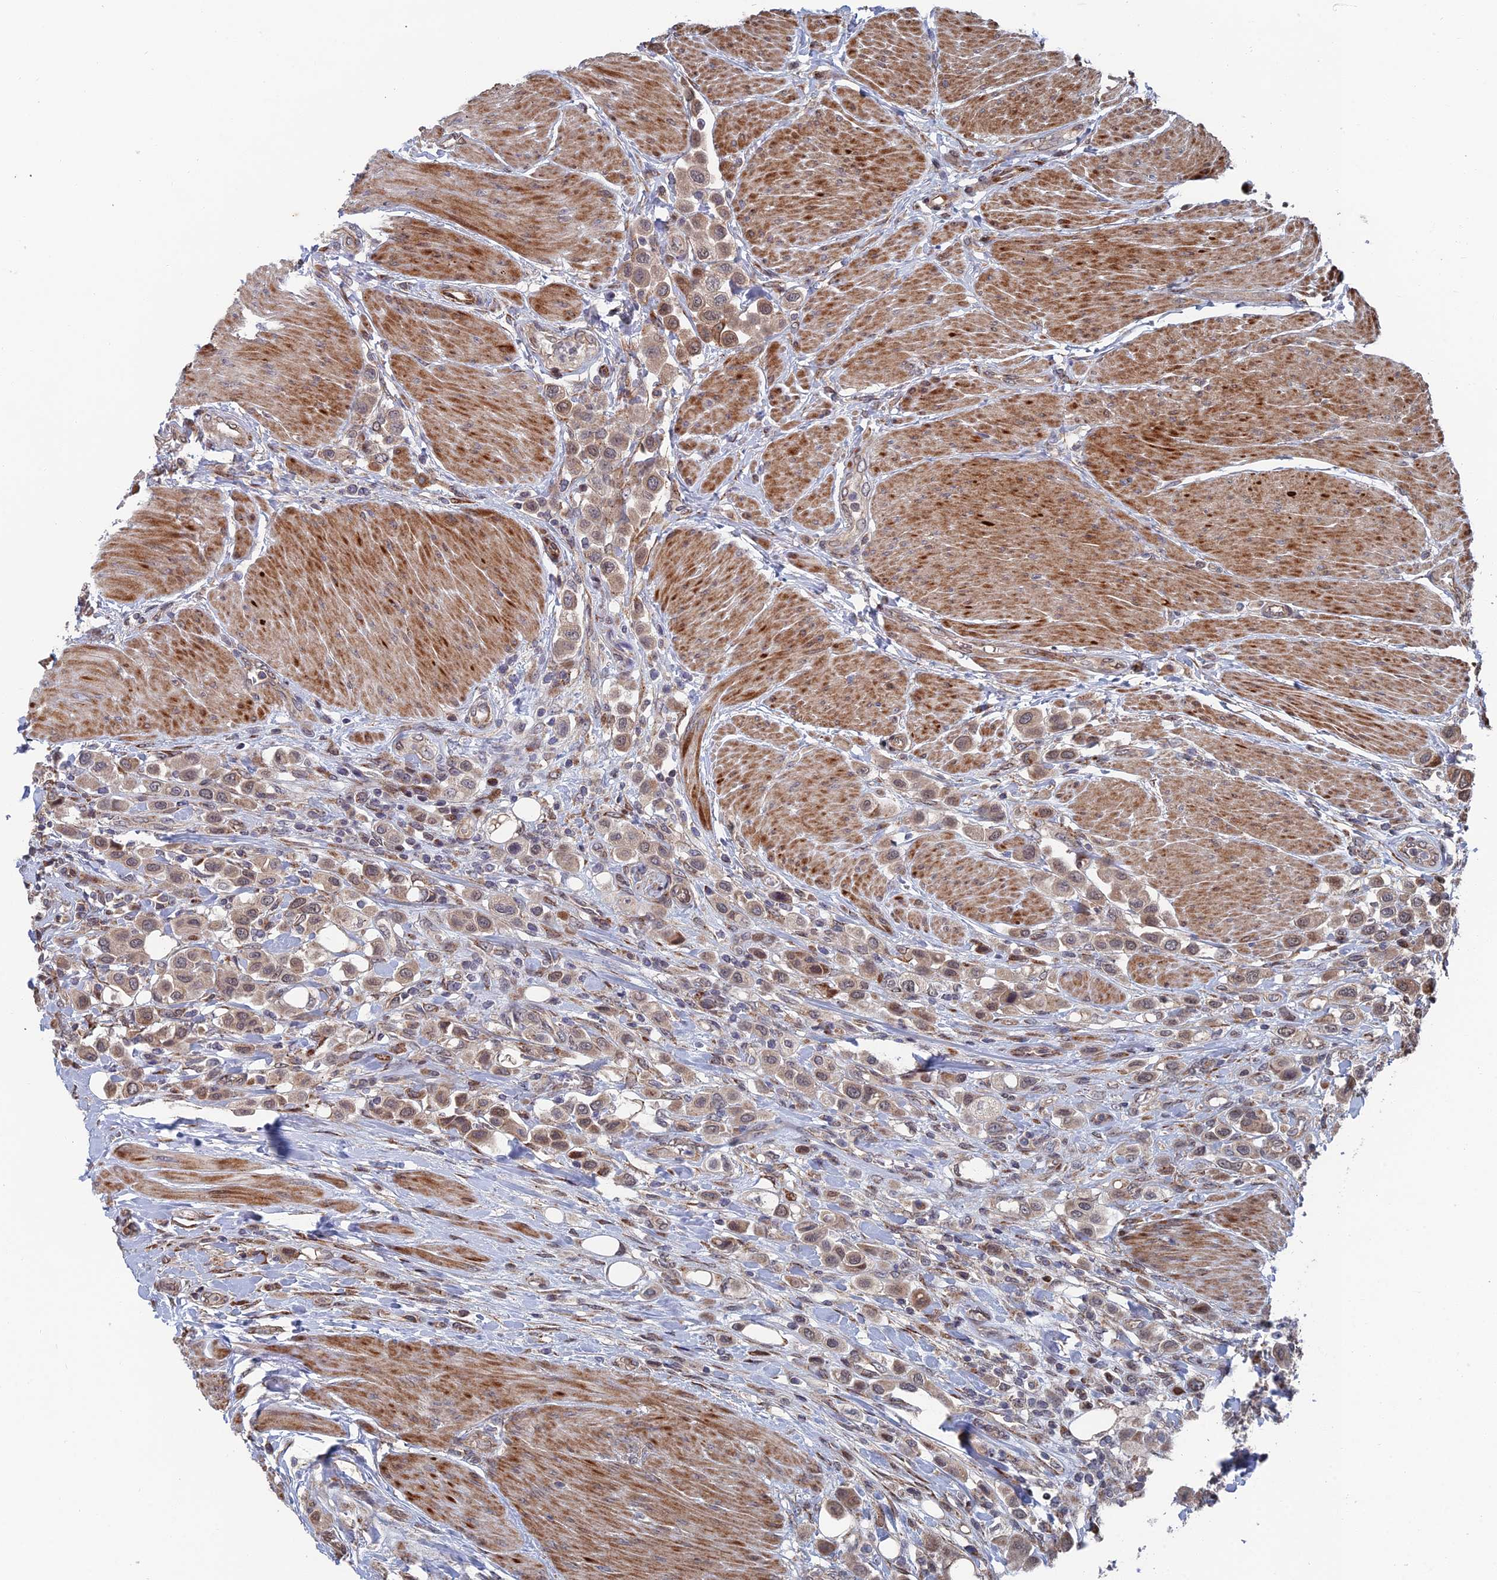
{"staining": {"intensity": "moderate", "quantity": "25%-75%", "location": "cytoplasmic/membranous"}, "tissue": "urothelial cancer", "cell_type": "Tumor cells", "image_type": "cancer", "snomed": [{"axis": "morphology", "description": "Urothelial carcinoma, High grade"}, {"axis": "topography", "description": "Urinary bladder"}], "caption": "A medium amount of moderate cytoplasmic/membranous positivity is present in about 25%-75% of tumor cells in urothelial cancer tissue.", "gene": "GTF2IRD1", "patient": {"sex": "male", "age": 50}}